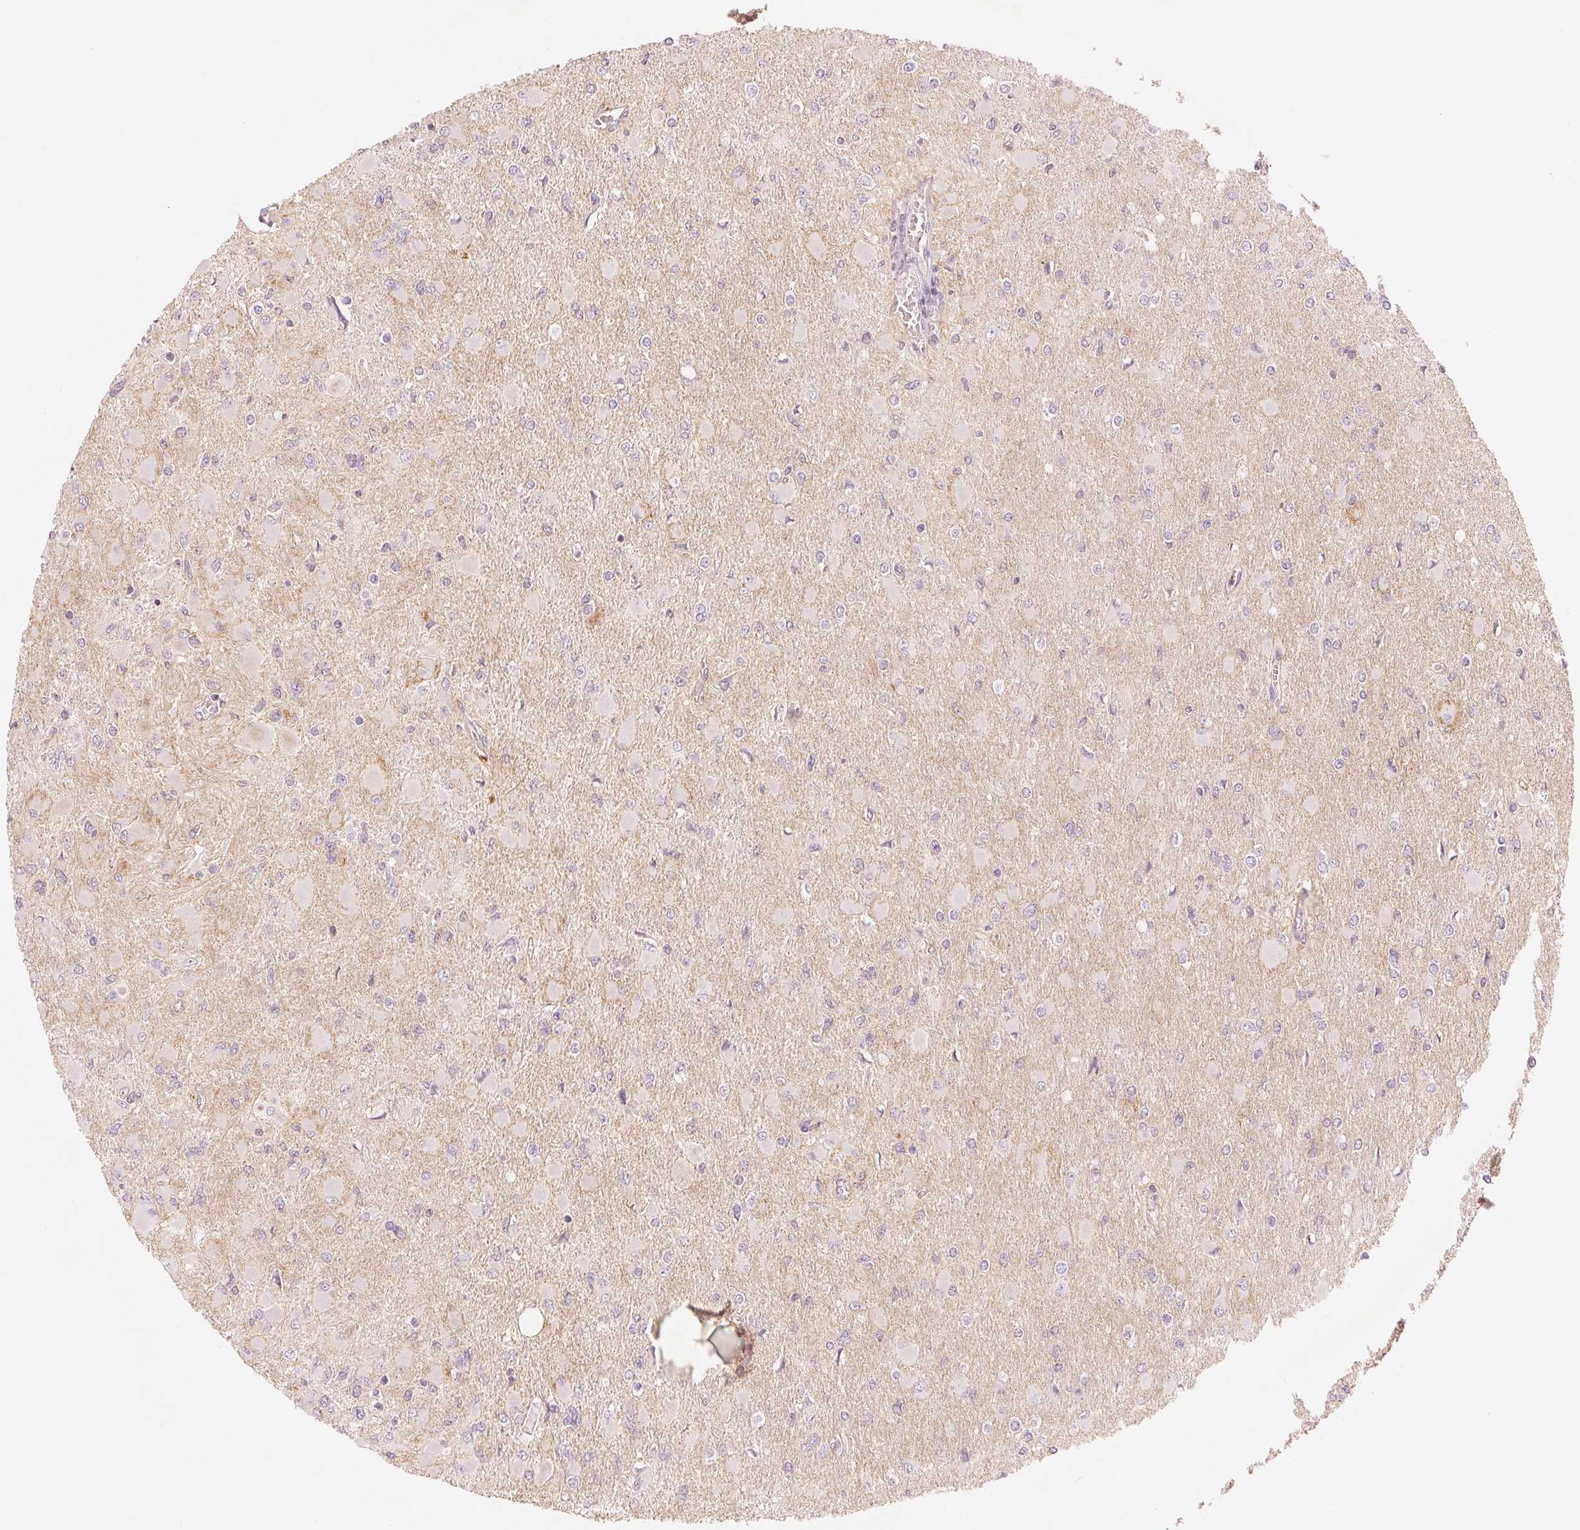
{"staining": {"intensity": "negative", "quantity": "none", "location": "none"}, "tissue": "glioma", "cell_type": "Tumor cells", "image_type": "cancer", "snomed": [{"axis": "morphology", "description": "Glioma, malignant, High grade"}, {"axis": "topography", "description": "Cerebral cortex"}], "caption": "An image of glioma stained for a protein exhibits no brown staining in tumor cells. (DAB (3,3'-diaminobenzidine) immunohistochemistry (IHC), high magnification).", "gene": "SLC17A4", "patient": {"sex": "female", "age": 36}}